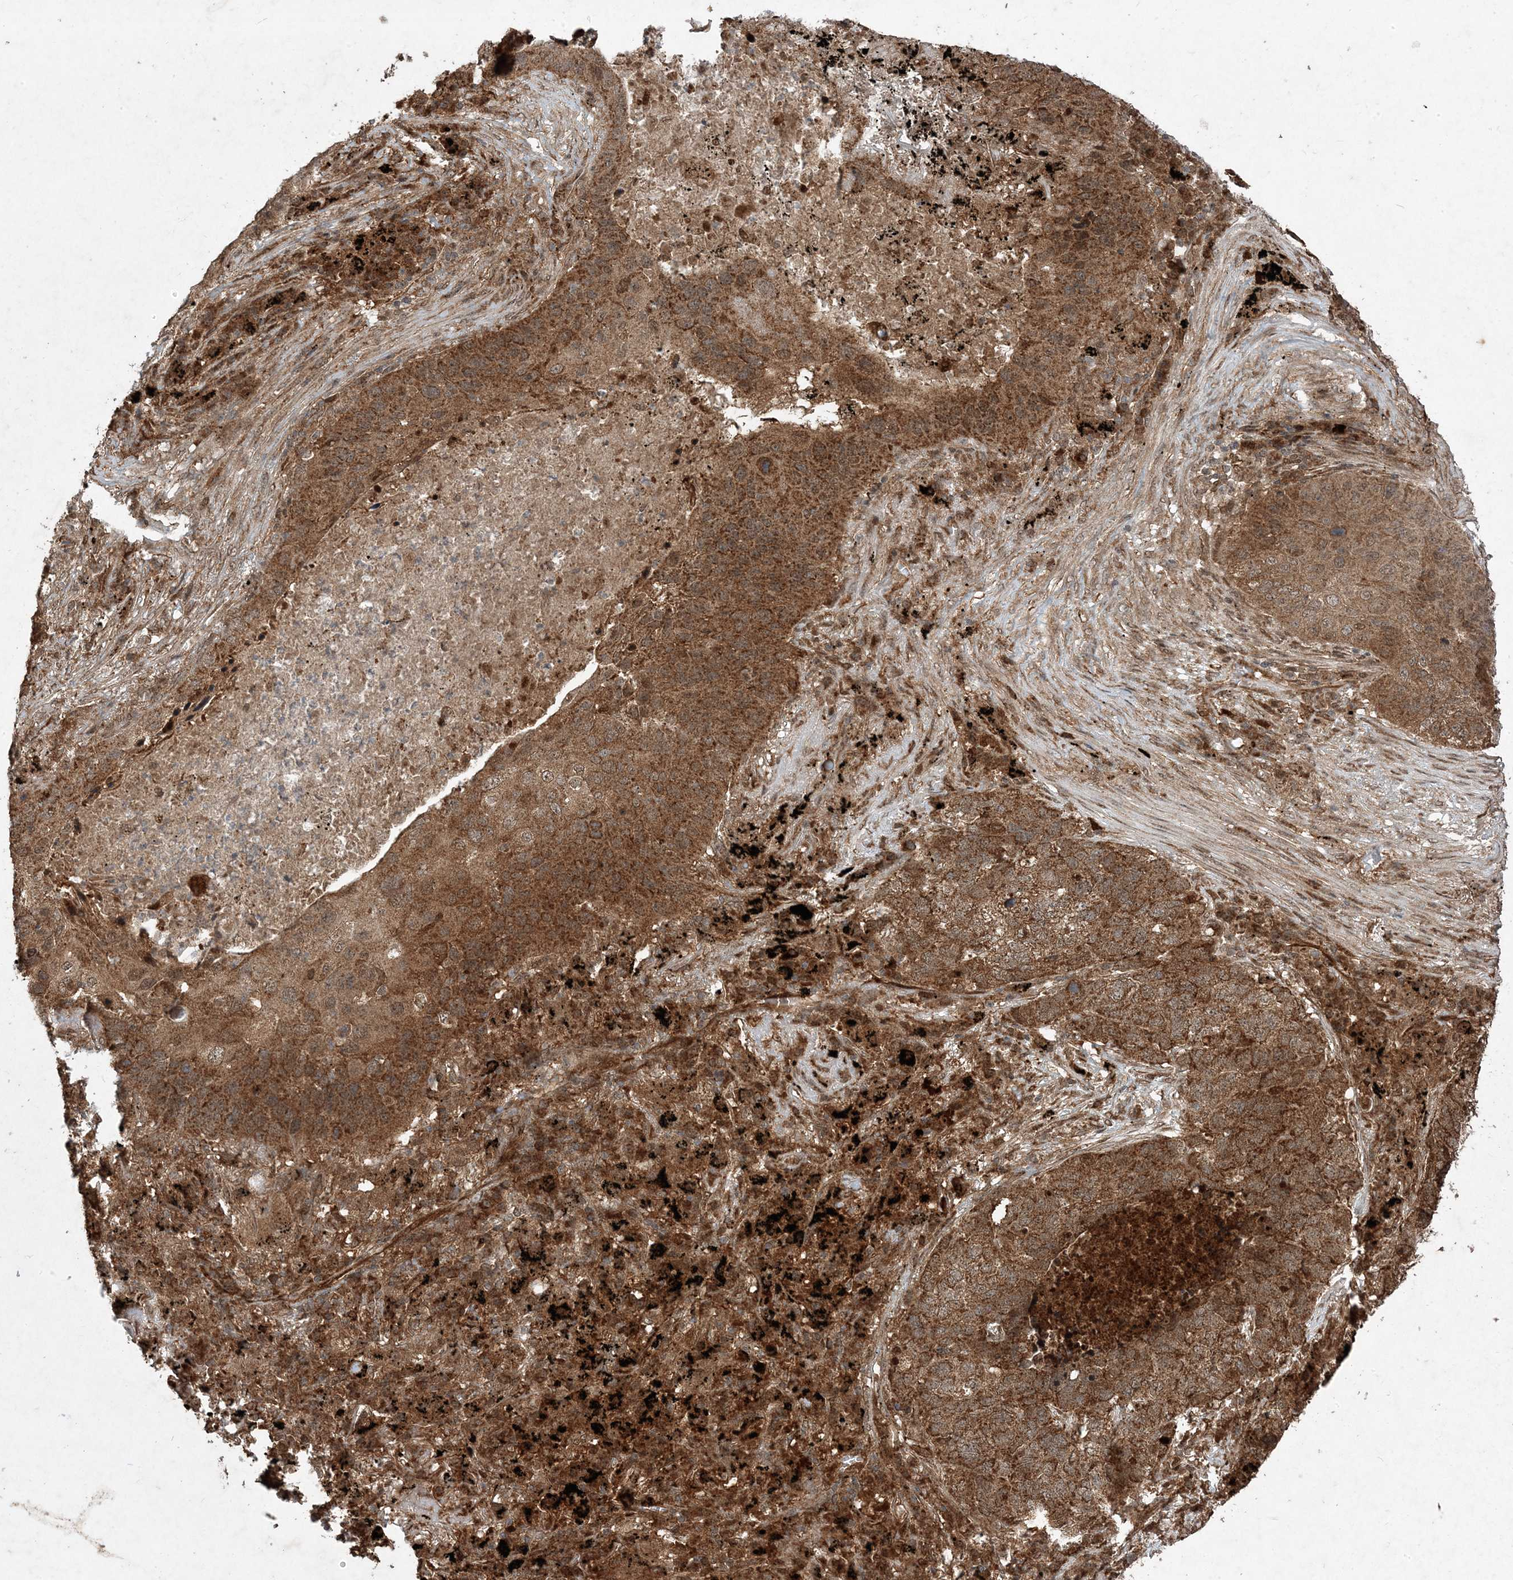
{"staining": {"intensity": "moderate", "quantity": ">75%", "location": "cytoplasmic/membranous"}, "tissue": "lung cancer", "cell_type": "Tumor cells", "image_type": "cancer", "snomed": [{"axis": "morphology", "description": "Squamous cell carcinoma, NOS"}, {"axis": "topography", "description": "Lung"}], "caption": "Human squamous cell carcinoma (lung) stained with a brown dye demonstrates moderate cytoplasmic/membranous positive expression in approximately >75% of tumor cells.", "gene": "PLEKHM2", "patient": {"sex": "female", "age": 63}}